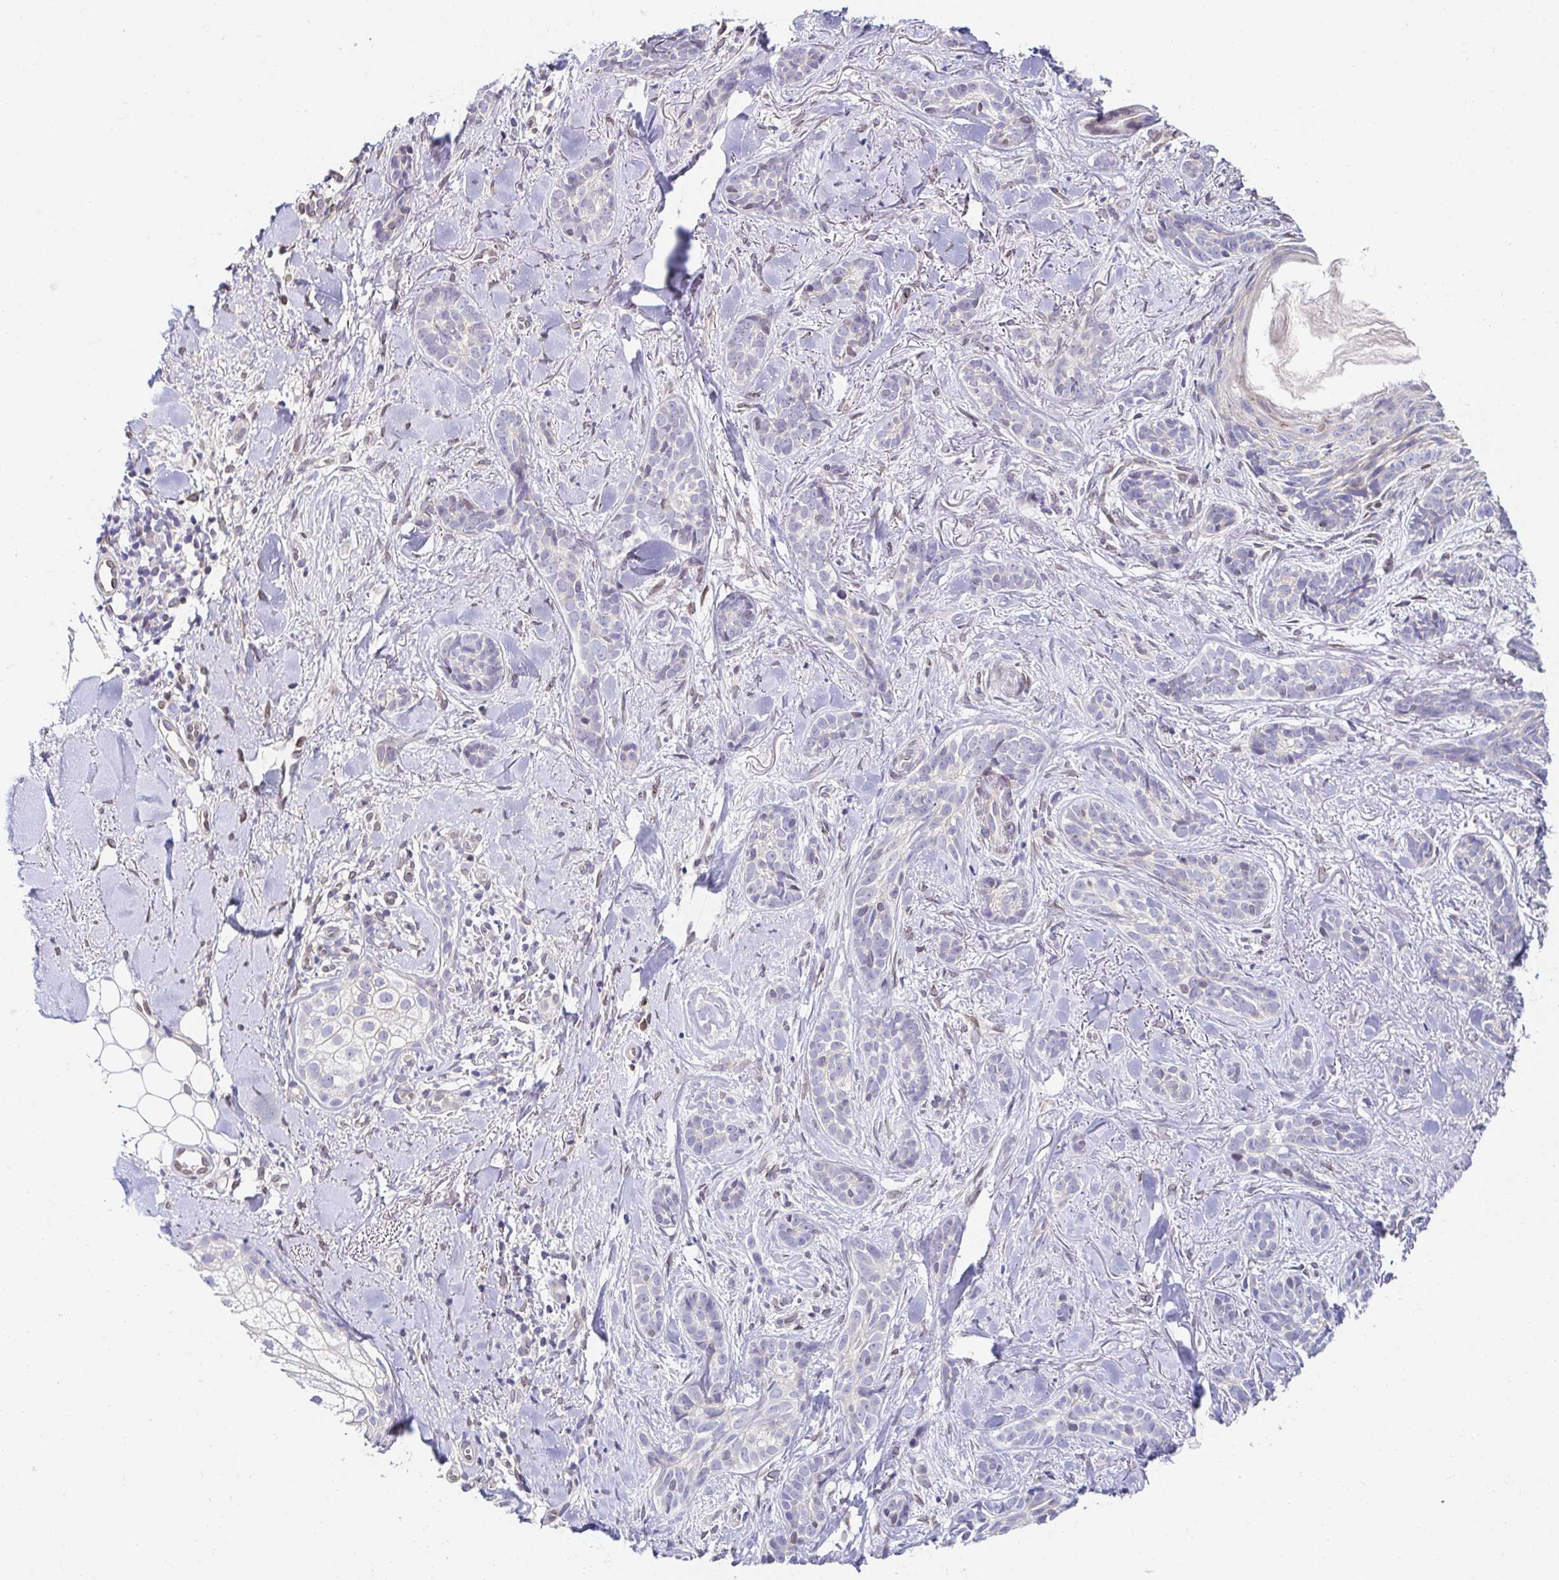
{"staining": {"intensity": "negative", "quantity": "none", "location": "none"}, "tissue": "skin cancer", "cell_type": "Tumor cells", "image_type": "cancer", "snomed": [{"axis": "morphology", "description": "Basal cell carcinoma"}, {"axis": "morphology", "description": "BCC, high aggressive"}, {"axis": "topography", "description": "Skin"}], "caption": "This image is of bcc,  high aggressive (skin) stained with IHC to label a protein in brown with the nuclei are counter-stained blue. There is no positivity in tumor cells.", "gene": "AKAP14", "patient": {"sex": "female", "age": 79}}